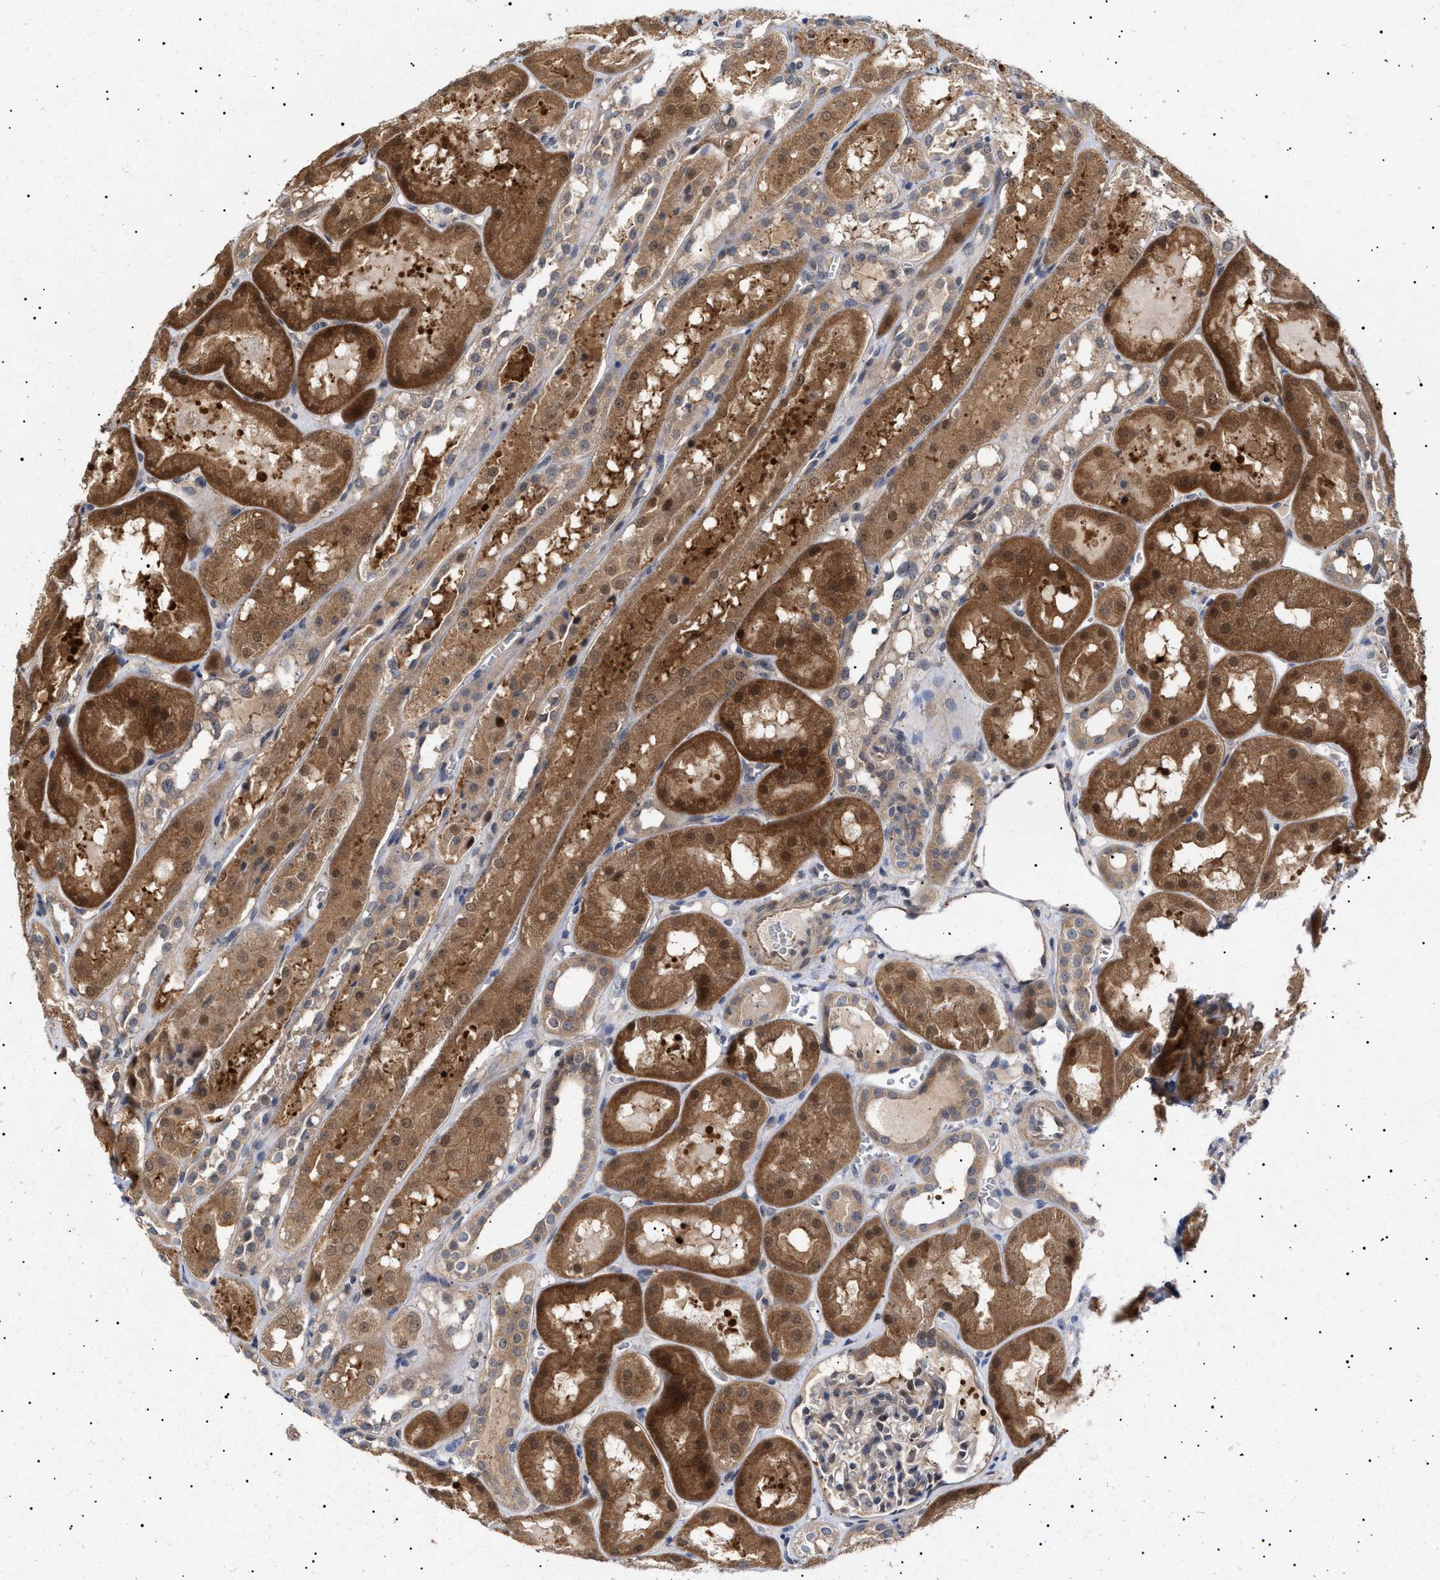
{"staining": {"intensity": "weak", "quantity": ">75%", "location": "cytoplasmic/membranous"}, "tissue": "kidney", "cell_type": "Cells in glomeruli", "image_type": "normal", "snomed": [{"axis": "morphology", "description": "Normal tissue, NOS"}, {"axis": "topography", "description": "Kidney"}, {"axis": "topography", "description": "Urinary bladder"}], "caption": "Kidney was stained to show a protein in brown. There is low levels of weak cytoplasmic/membranous positivity in approximately >75% of cells in glomeruli.", "gene": "NPLOC4", "patient": {"sex": "male", "age": 16}}